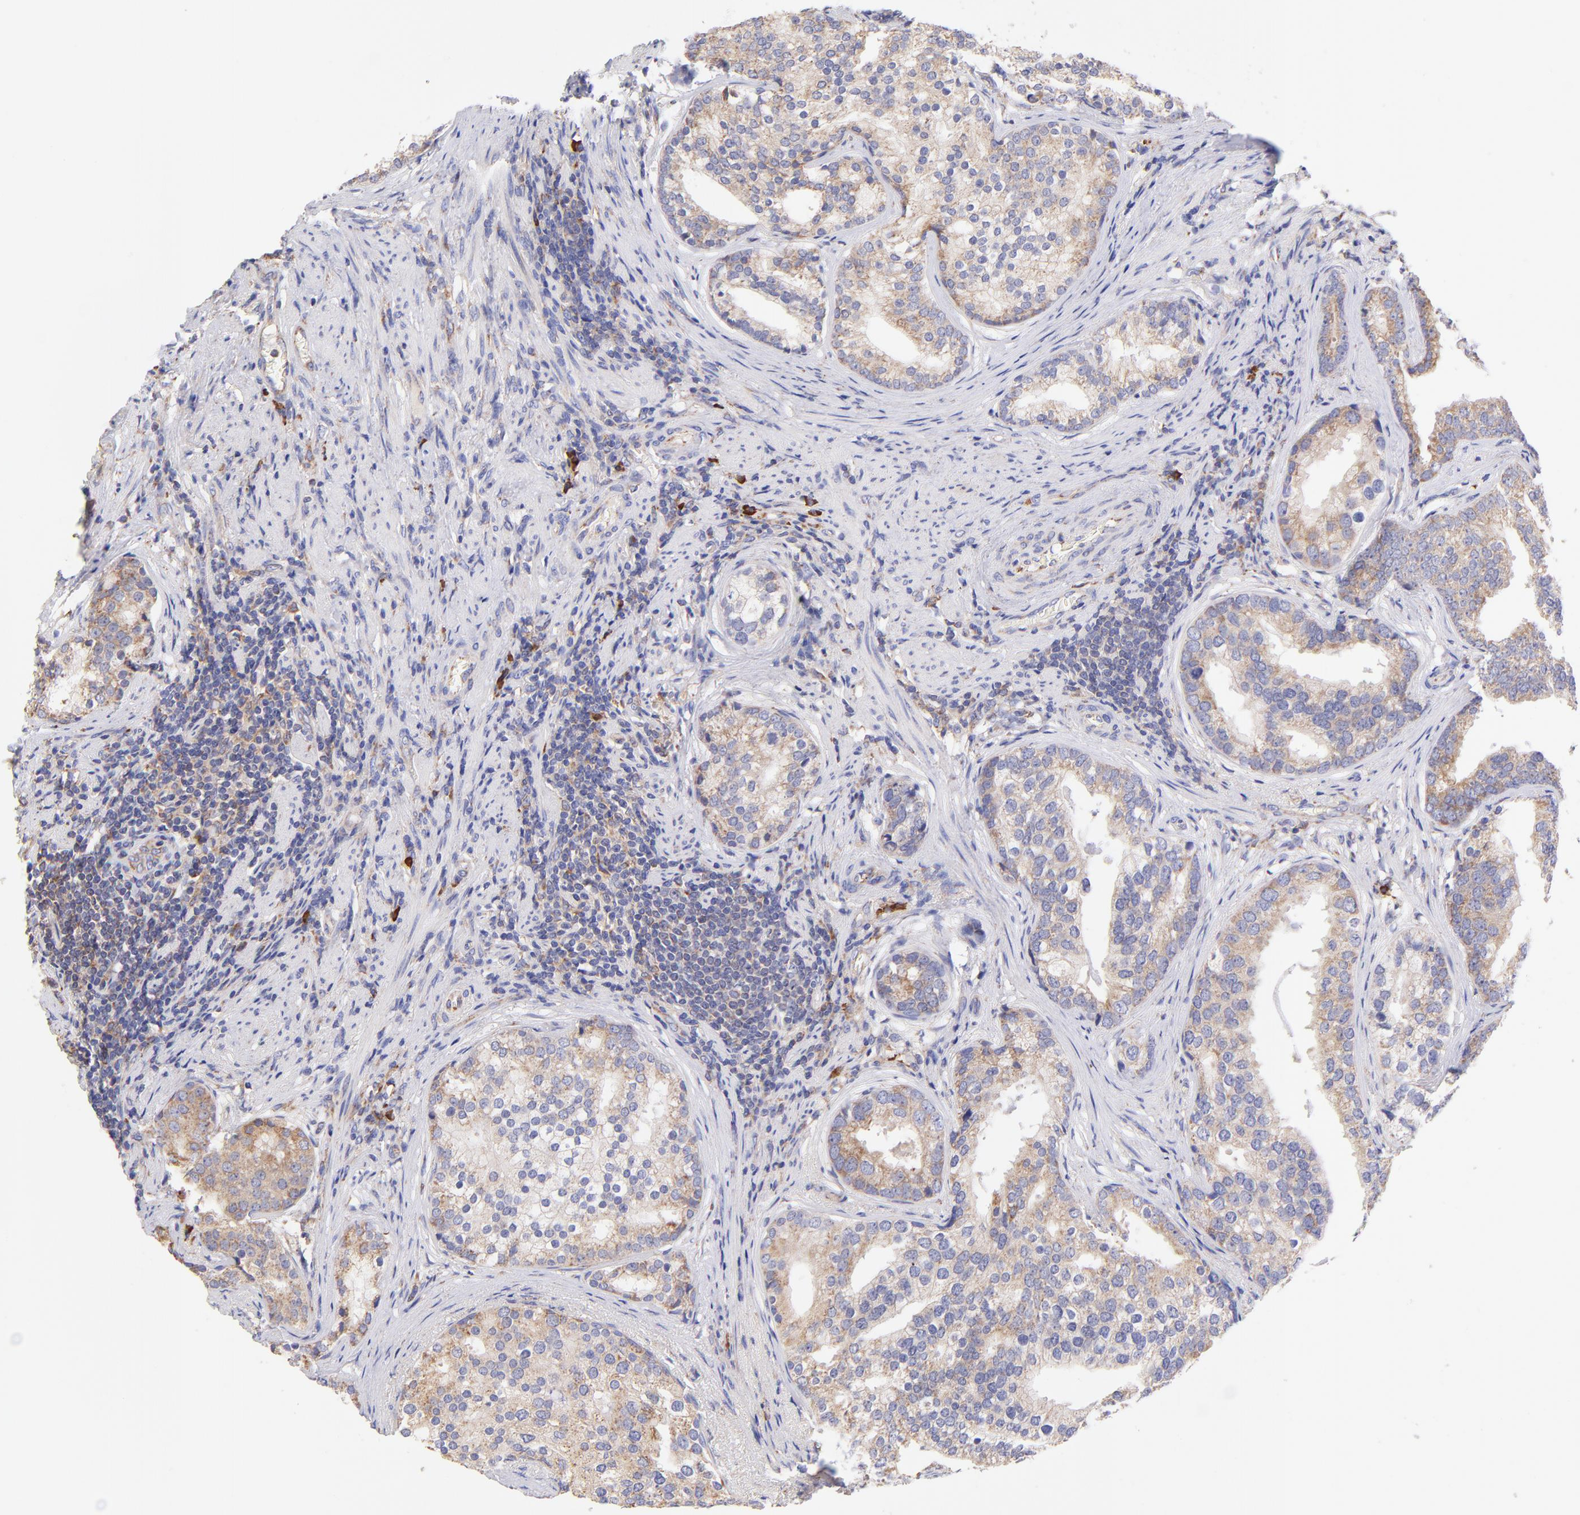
{"staining": {"intensity": "weak", "quantity": ">75%", "location": "cytoplasmic/membranous"}, "tissue": "prostate cancer", "cell_type": "Tumor cells", "image_type": "cancer", "snomed": [{"axis": "morphology", "description": "Adenocarcinoma, Low grade"}, {"axis": "topography", "description": "Prostate"}], "caption": "Immunohistochemistry histopathology image of neoplastic tissue: human prostate low-grade adenocarcinoma stained using immunohistochemistry displays low levels of weak protein expression localized specifically in the cytoplasmic/membranous of tumor cells, appearing as a cytoplasmic/membranous brown color.", "gene": "PREX1", "patient": {"sex": "male", "age": 71}}